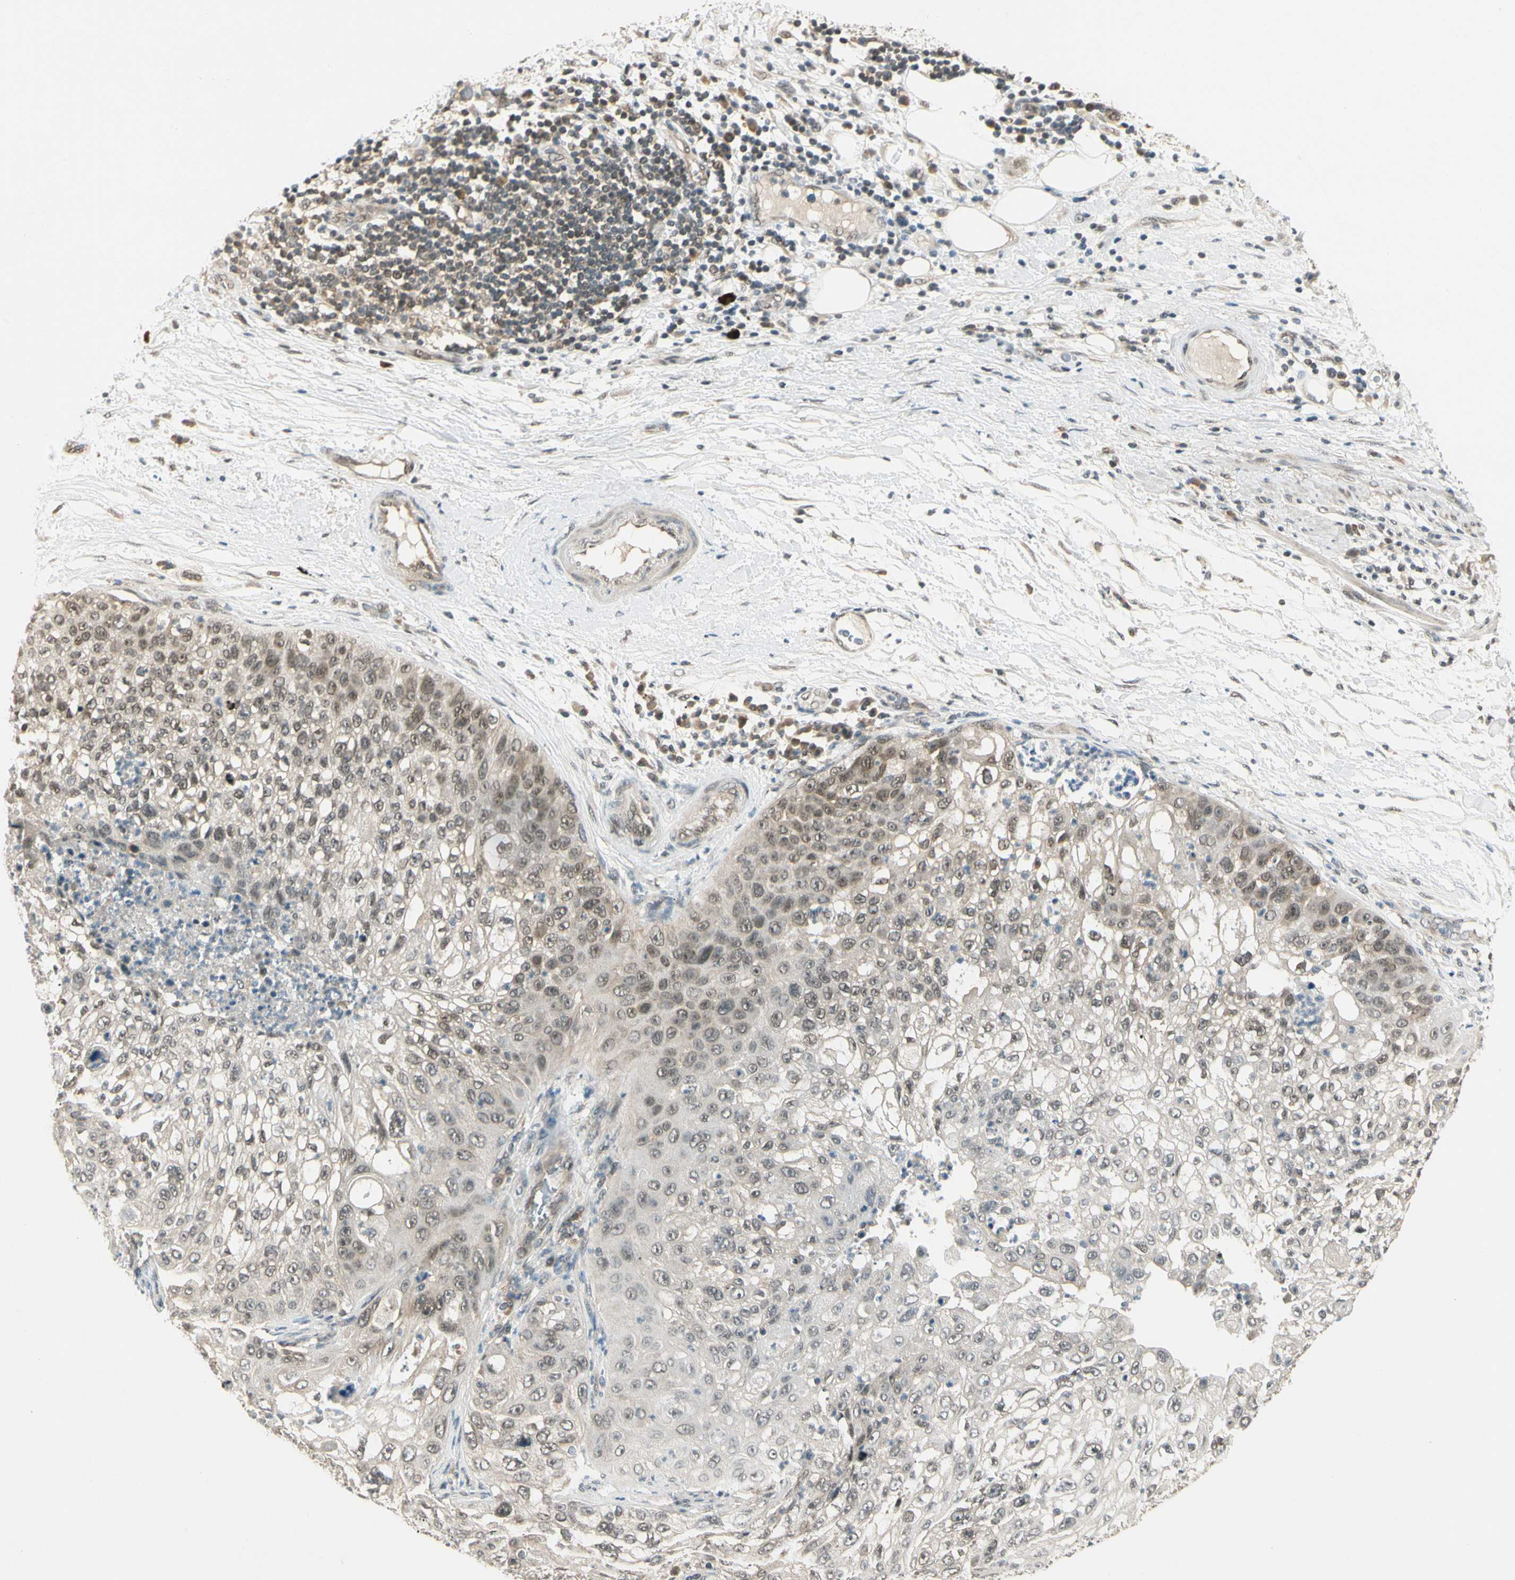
{"staining": {"intensity": "weak", "quantity": ">75%", "location": "cytoplasmic/membranous,nuclear"}, "tissue": "lung cancer", "cell_type": "Tumor cells", "image_type": "cancer", "snomed": [{"axis": "morphology", "description": "Inflammation, NOS"}, {"axis": "morphology", "description": "Squamous cell carcinoma, NOS"}, {"axis": "topography", "description": "Lymph node"}, {"axis": "topography", "description": "Soft tissue"}, {"axis": "topography", "description": "Lung"}], "caption": "Protein expression analysis of human squamous cell carcinoma (lung) reveals weak cytoplasmic/membranous and nuclear staining in about >75% of tumor cells. The staining was performed using DAB to visualize the protein expression in brown, while the nuclei were stained in blue with hematoxylin (Magnification: 20x).", "gene": "ZSCAN12", "patient": {"sex": "male", "age": 66}}